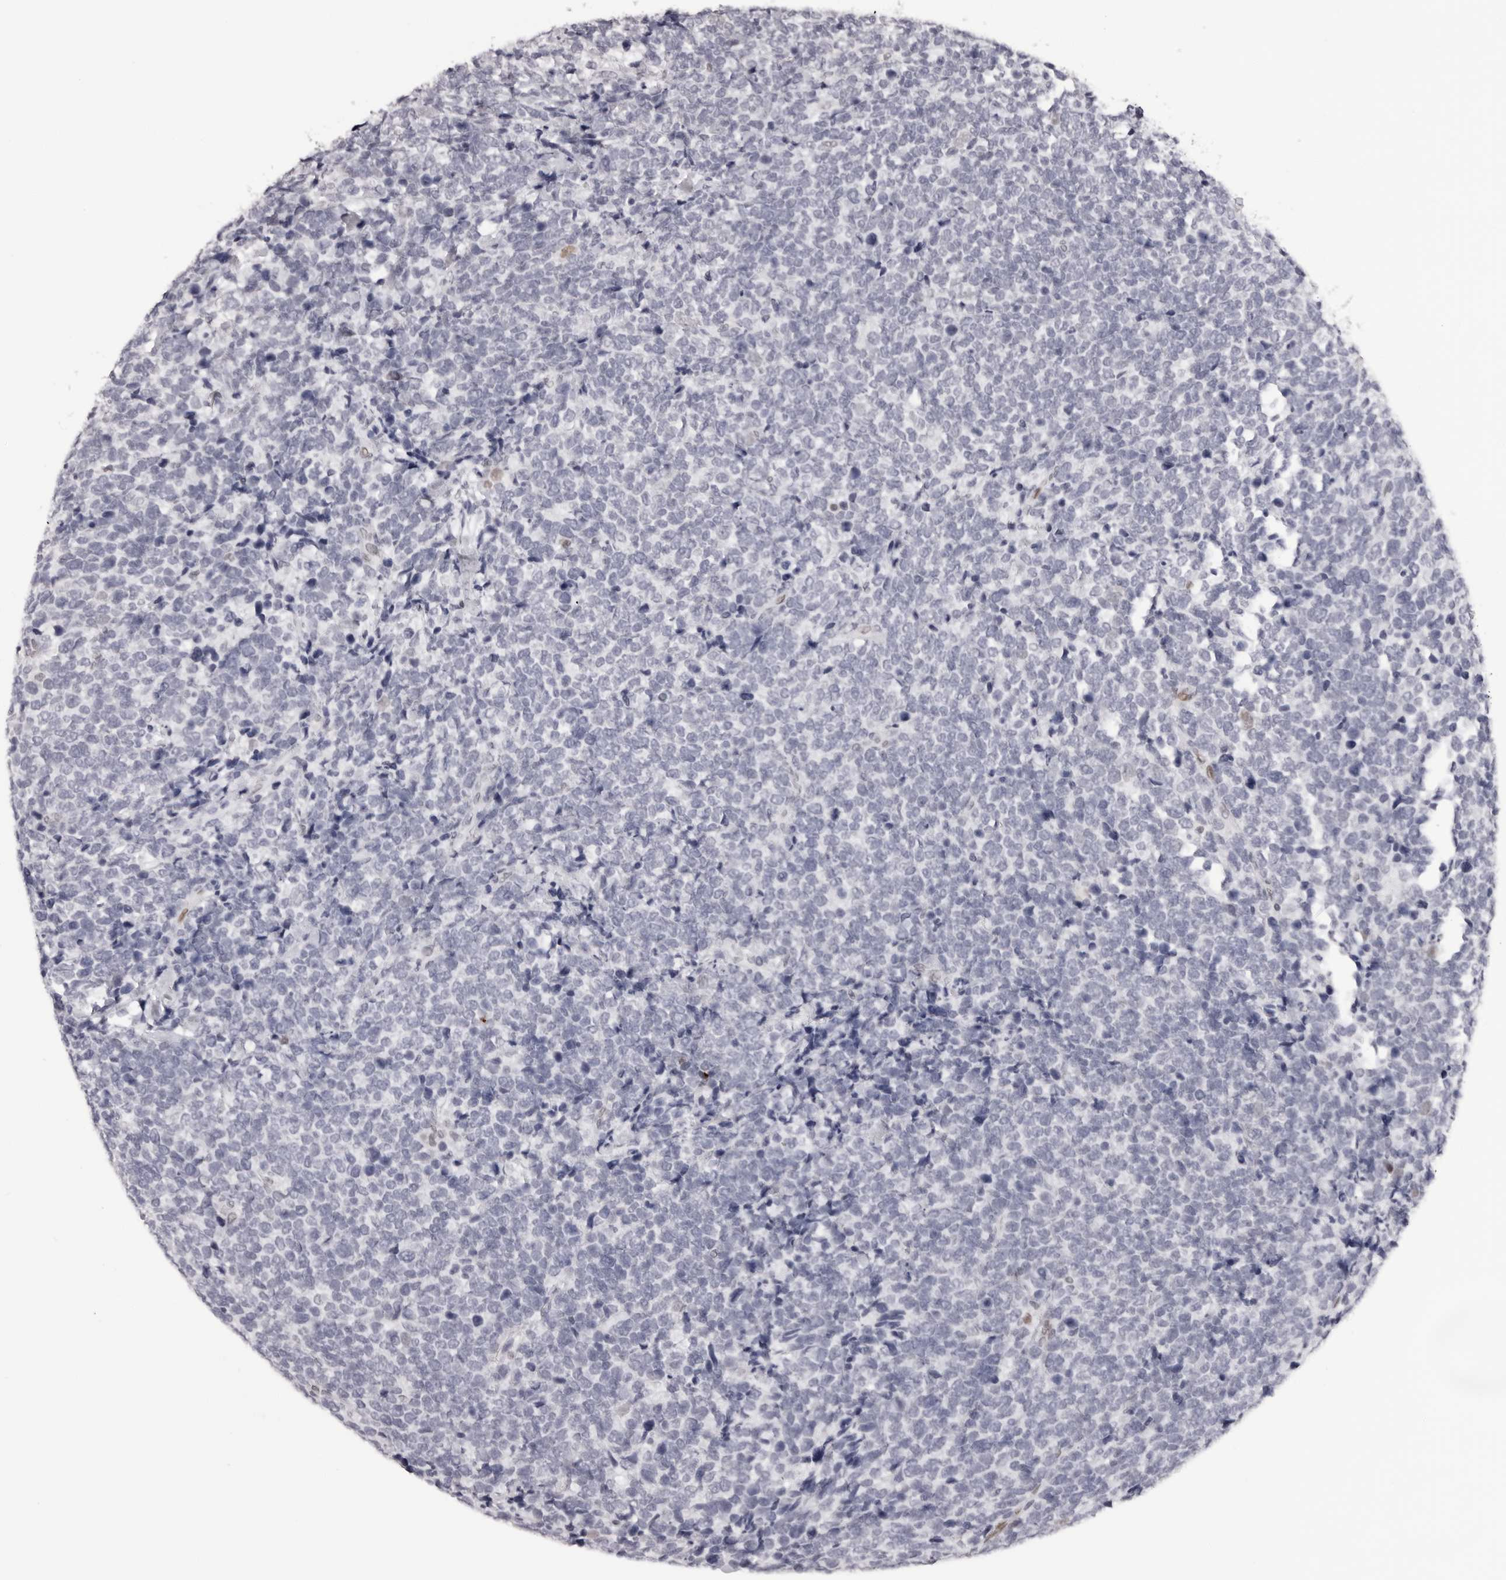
{"staining": {"intensity": "negative", "quantity": "none", "location": "none"}, "tissue": "urothelial cancer", "cell_type": "Tumor cells", "image_type": "cancer", "snomed": [{"axis": "morphology", "description": "Urothelial carcinoma, High grade"}, {"axis": "topography", "description": "Urinary bladder"}], "caption": "Human urothelial cancer stained for a protein using IHC demonstrates no staining in tumor cells.", "gene": "MAFK", "patient": {"sex": "female", "age": 82}}